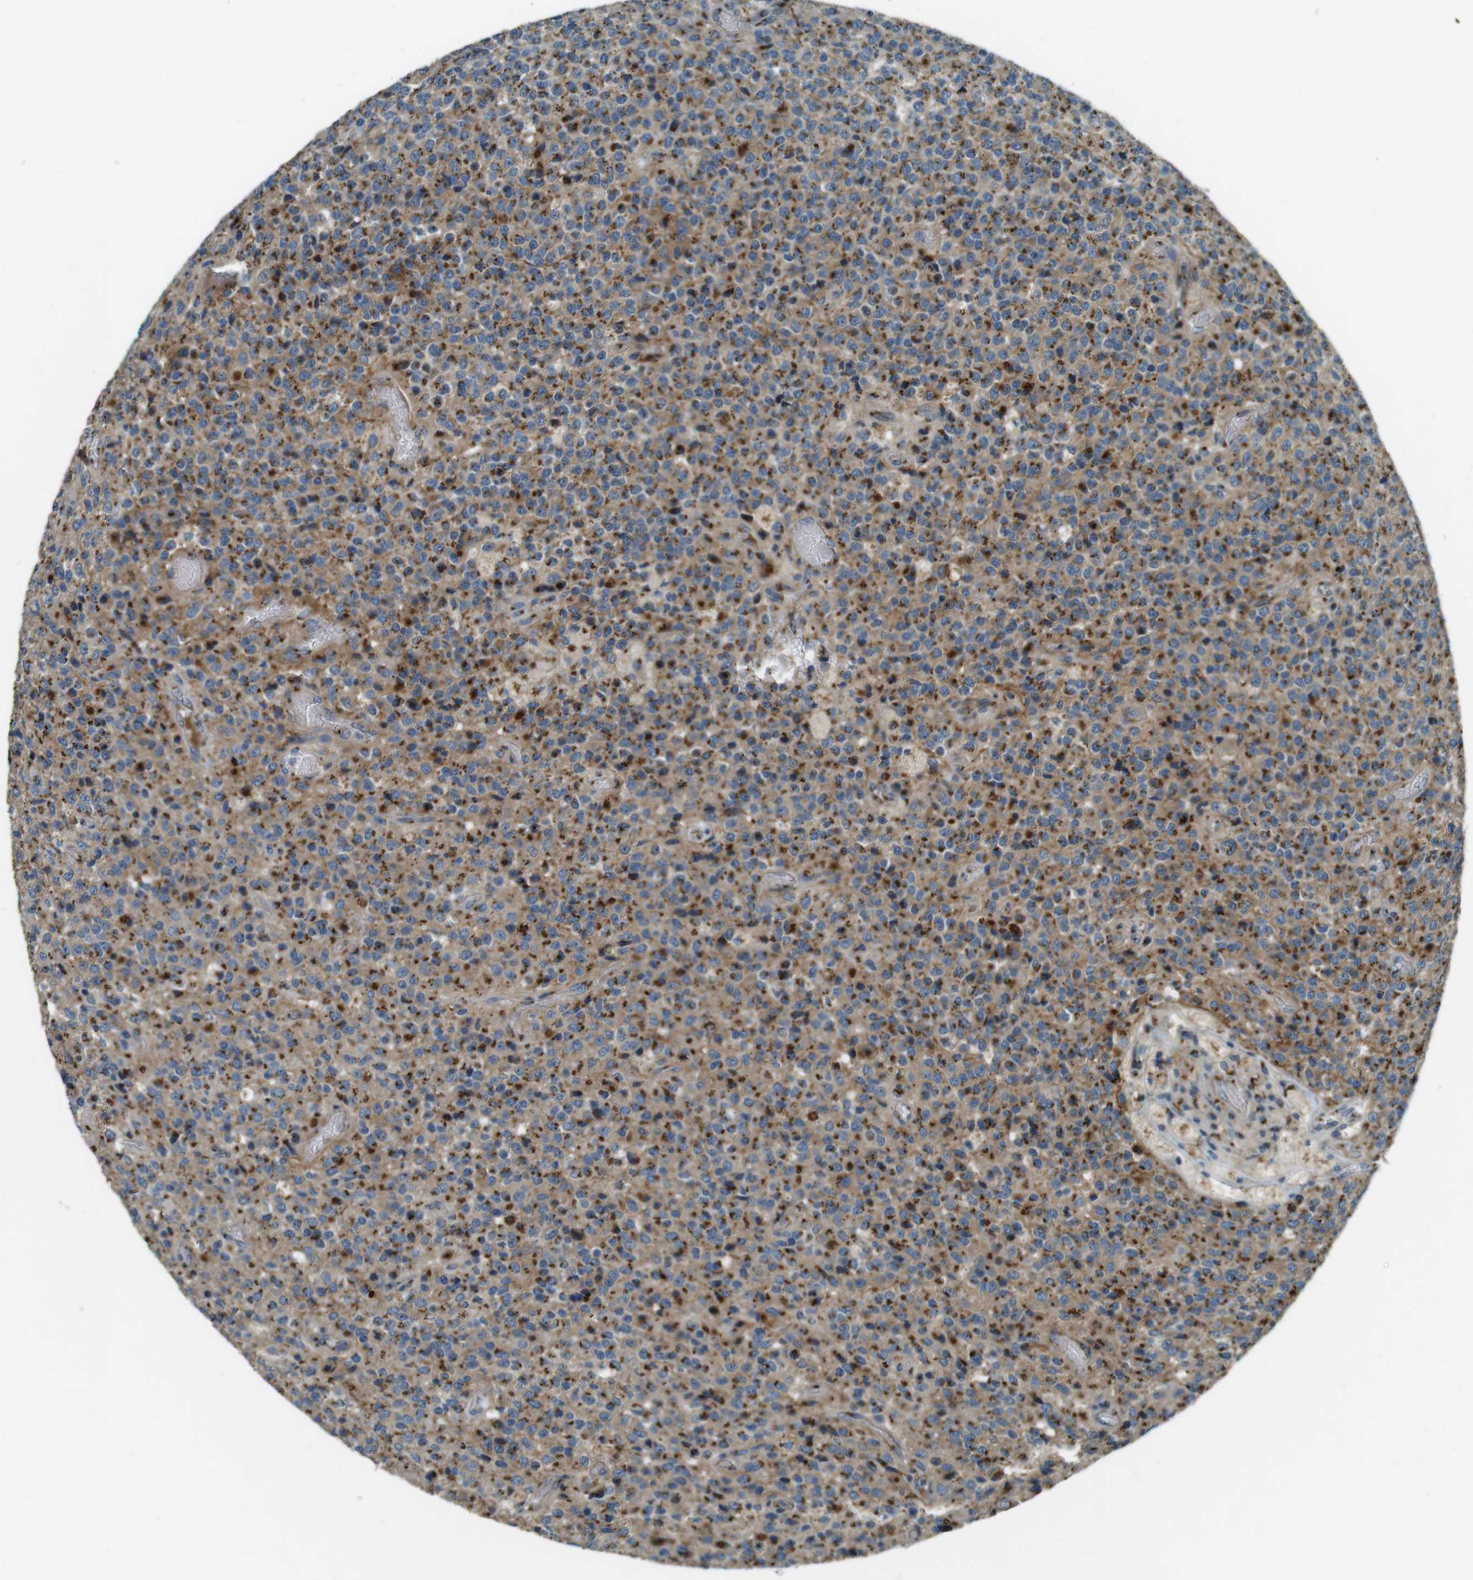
{"staining": {"intensity": "strong", "quantity": ">75%", "location": "cytoplasmic/membranous"}, "tissue": "glioma", "cell_type": "Tumor cells", "image_type": "cancer", "snomed": [{"axis": "morphology", "description": "Glioma, malignant, High grade"}, {"axis": "topography", "description": "pancreas cauda"}], "caption": "Approximately >75% of tumor cells in glioma exhibit strong cytoplasmic/membranous protein expression as visualized by brown immunohistochemical staining.", "gene": "TMEM115", "patient": {"sex": "male", "age": 60}}